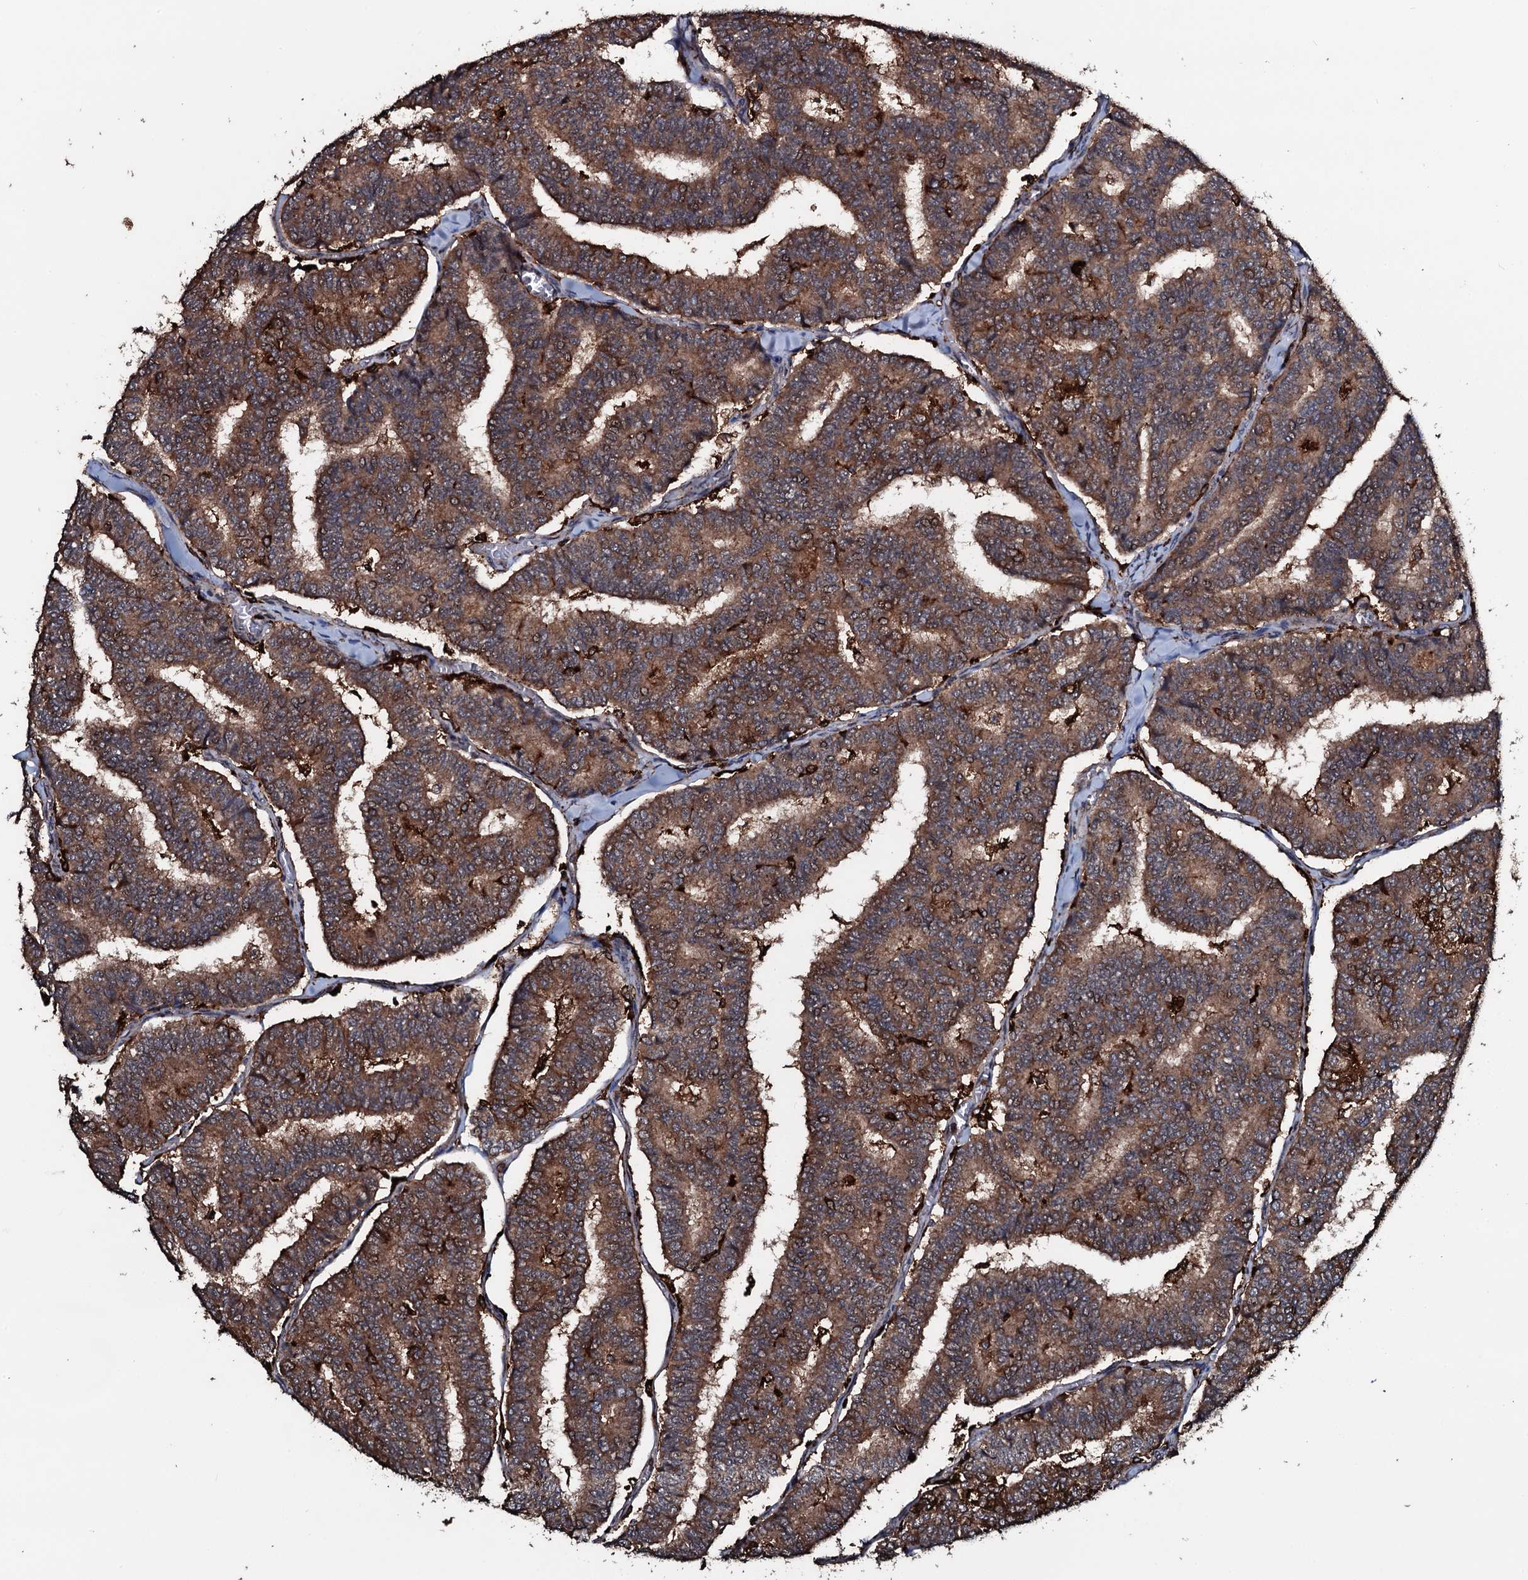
{"staining": {"intensity": "moderate", "quantity": ">75%", "location": "cytoplasmic/membranous"}, "tissue": "thyroid cancer", "cell_type": "Tumor cells", "image_type": "cancer", "snomed": [{"axis": "morphology", "description": "Papillary adenocarcinoma, NOS"}, {"axis": "topography", "description": "Thyroid gland"}], "caption": "IHC photomicrograph of neoplastic tissue: human papillary adenocarcinoma (thyroid) stained using immunohistochemistry (IHC) reveals medium levels of moderate protein expression localized specifically in the cytoplasmic/membranous of tumor cells, appearing as a cytoplasmic/membranous brown color.", "gene": "TPGS2", "patient": {"sex": "female", "age": 35}}